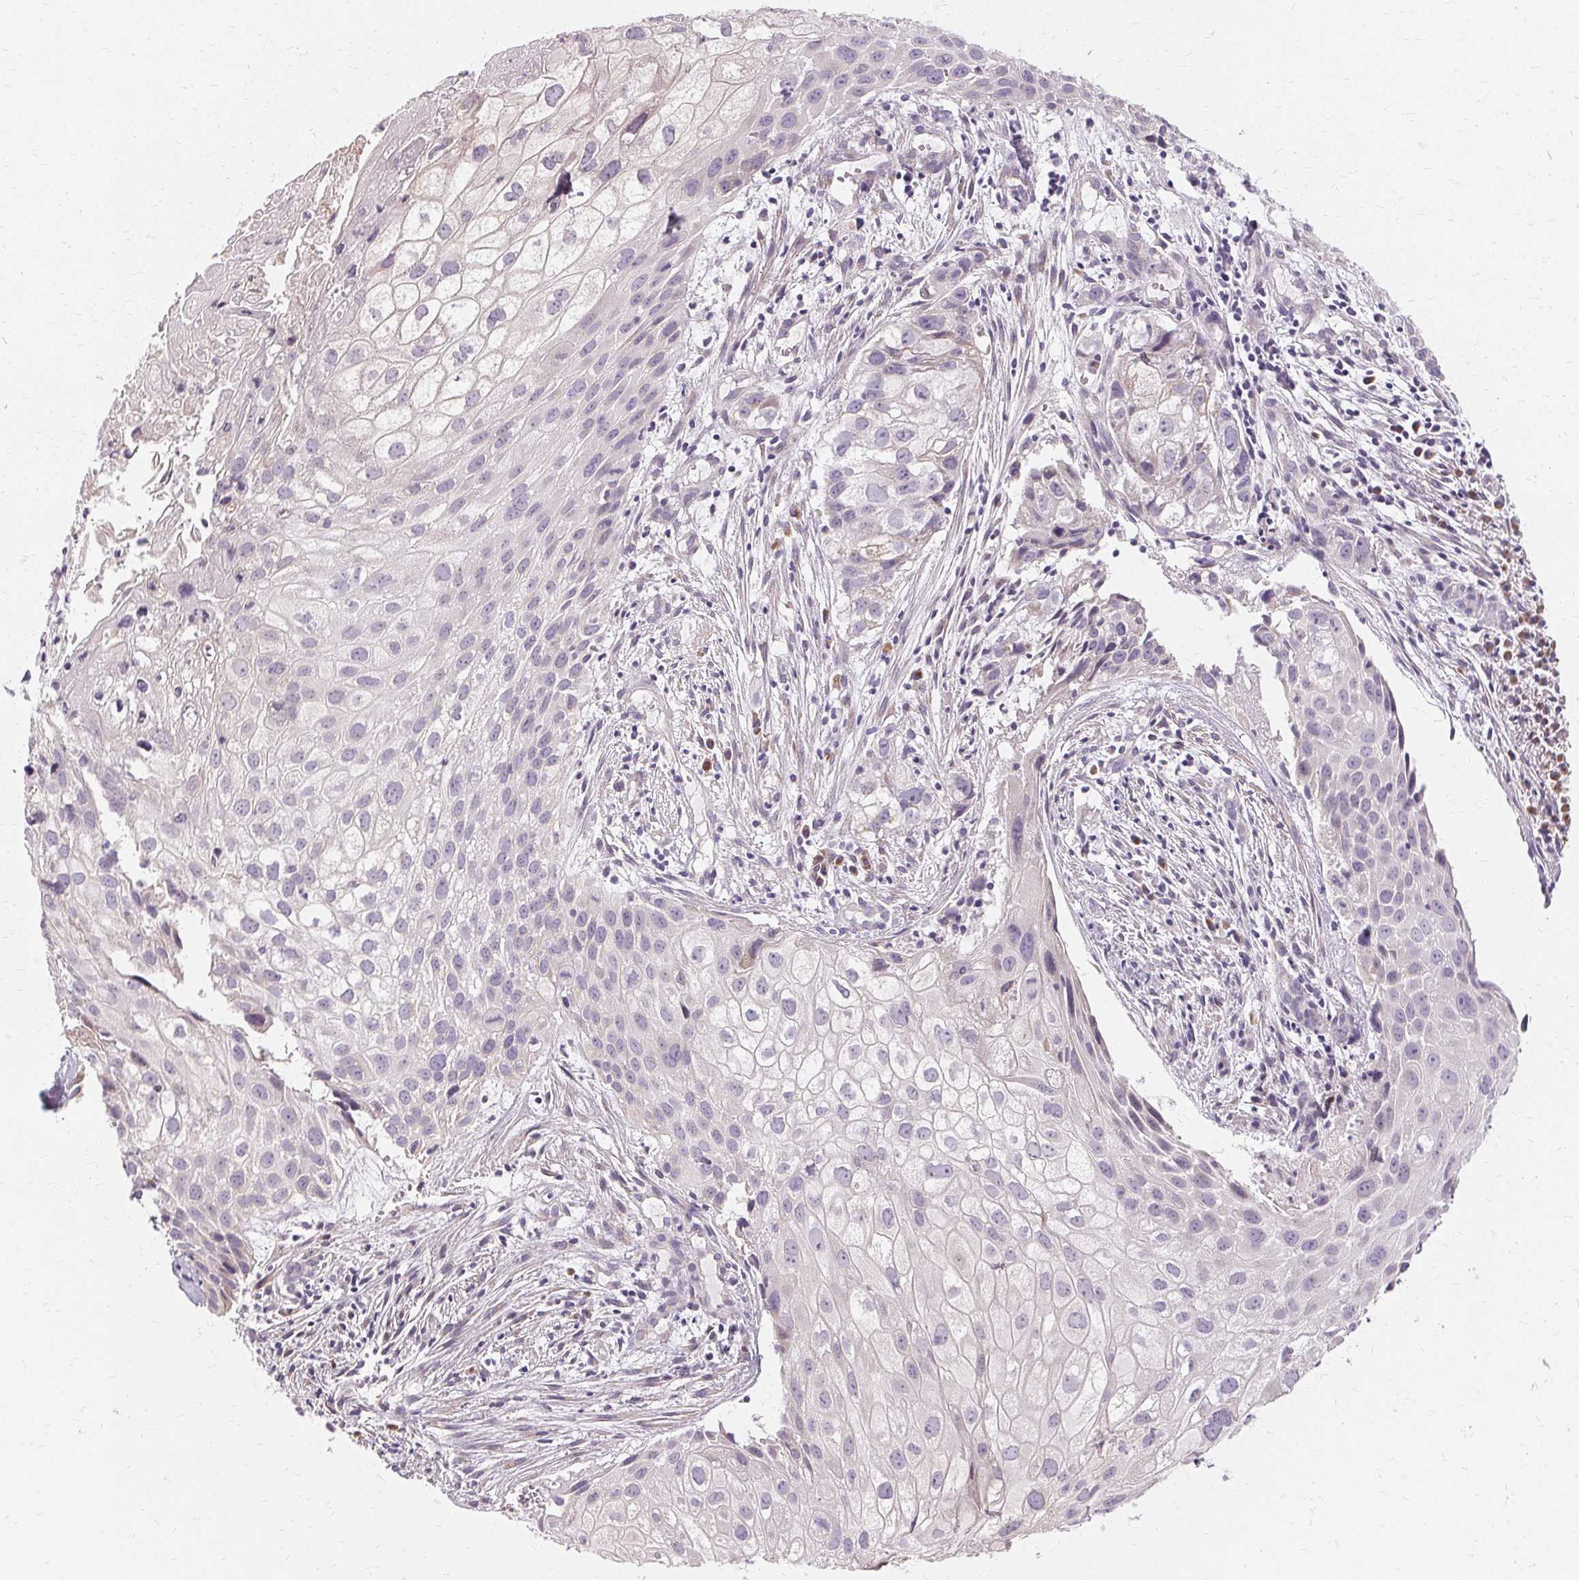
{"staining": {"intensity": "negative", "quantity": "none", "location": "none"}, "tissue": "cervical cancer", "cell_type": "Tumor cells", "image_type": "cancer", "snomed": [{"axis": "morphology", "description": "Squamous cell carcinoma, NOS"}, {"axis": "topography", "description": "Cervix"}], "caption": "This is an immunohistochemistry (IHC) photomicrograph of human cervical cancer. There is no expression in tumor cells.", "gene": "FCRL3", "patient": {"sex": "female", "age": 53}}